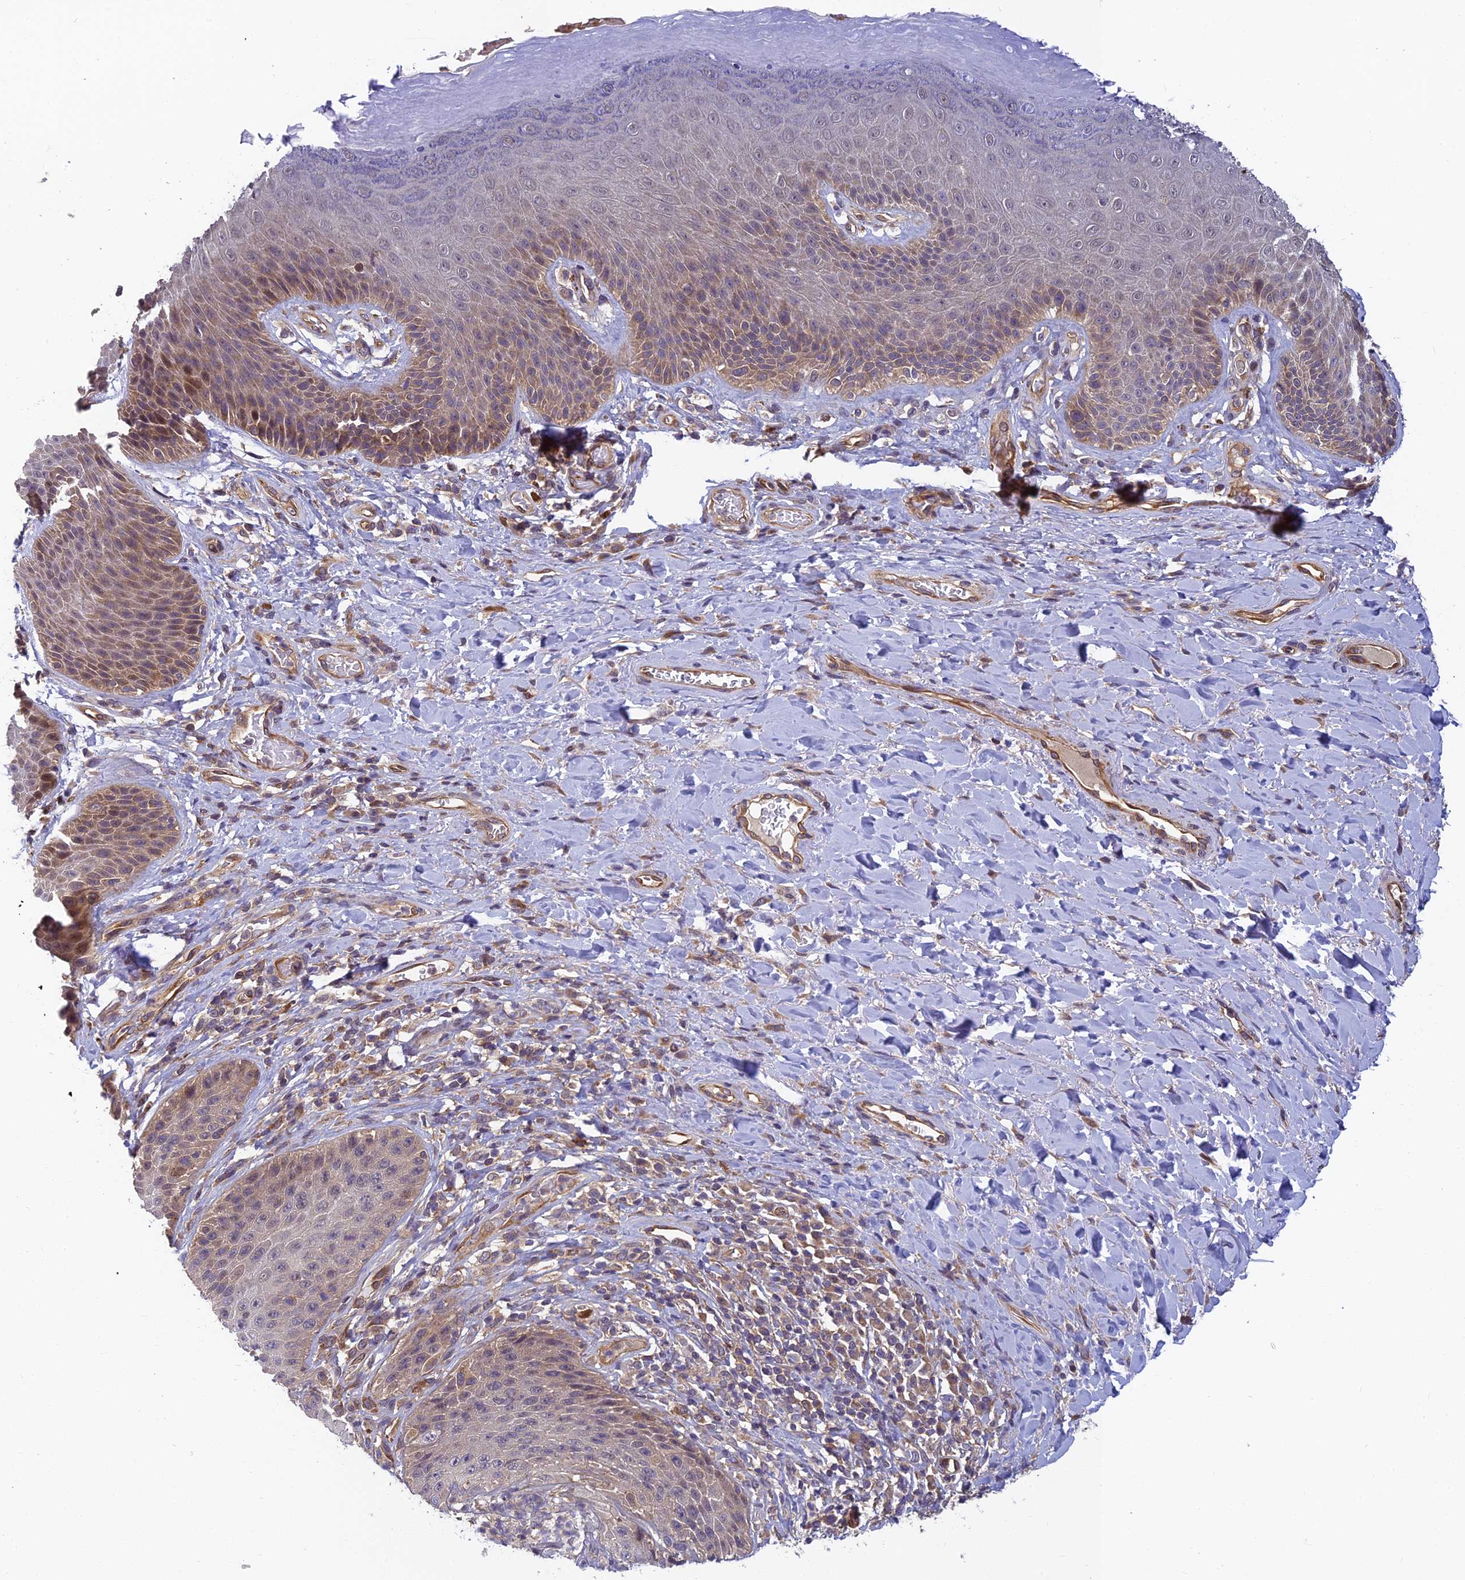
{"staining": {"intensity": "moderate", "quantity": "<25%", "location": "cytoplasmic/membranous"}, "tissue": "skin", "cell_type": "Epidermal cells", "image_type": "normal", "snomed": [{"axis": "morphology", "description": "Normal tissue, NOS"}, {"axis": "topography", "description": "Anal"}], "caption": "This image shows IHC staining of unremarkable human skin, with low moderate cytoplasmic/membranous positivity in about <25% of epidermal cells.", "gene": "PIKFYVE", "patient": {"sex": "female", "age": 89}}